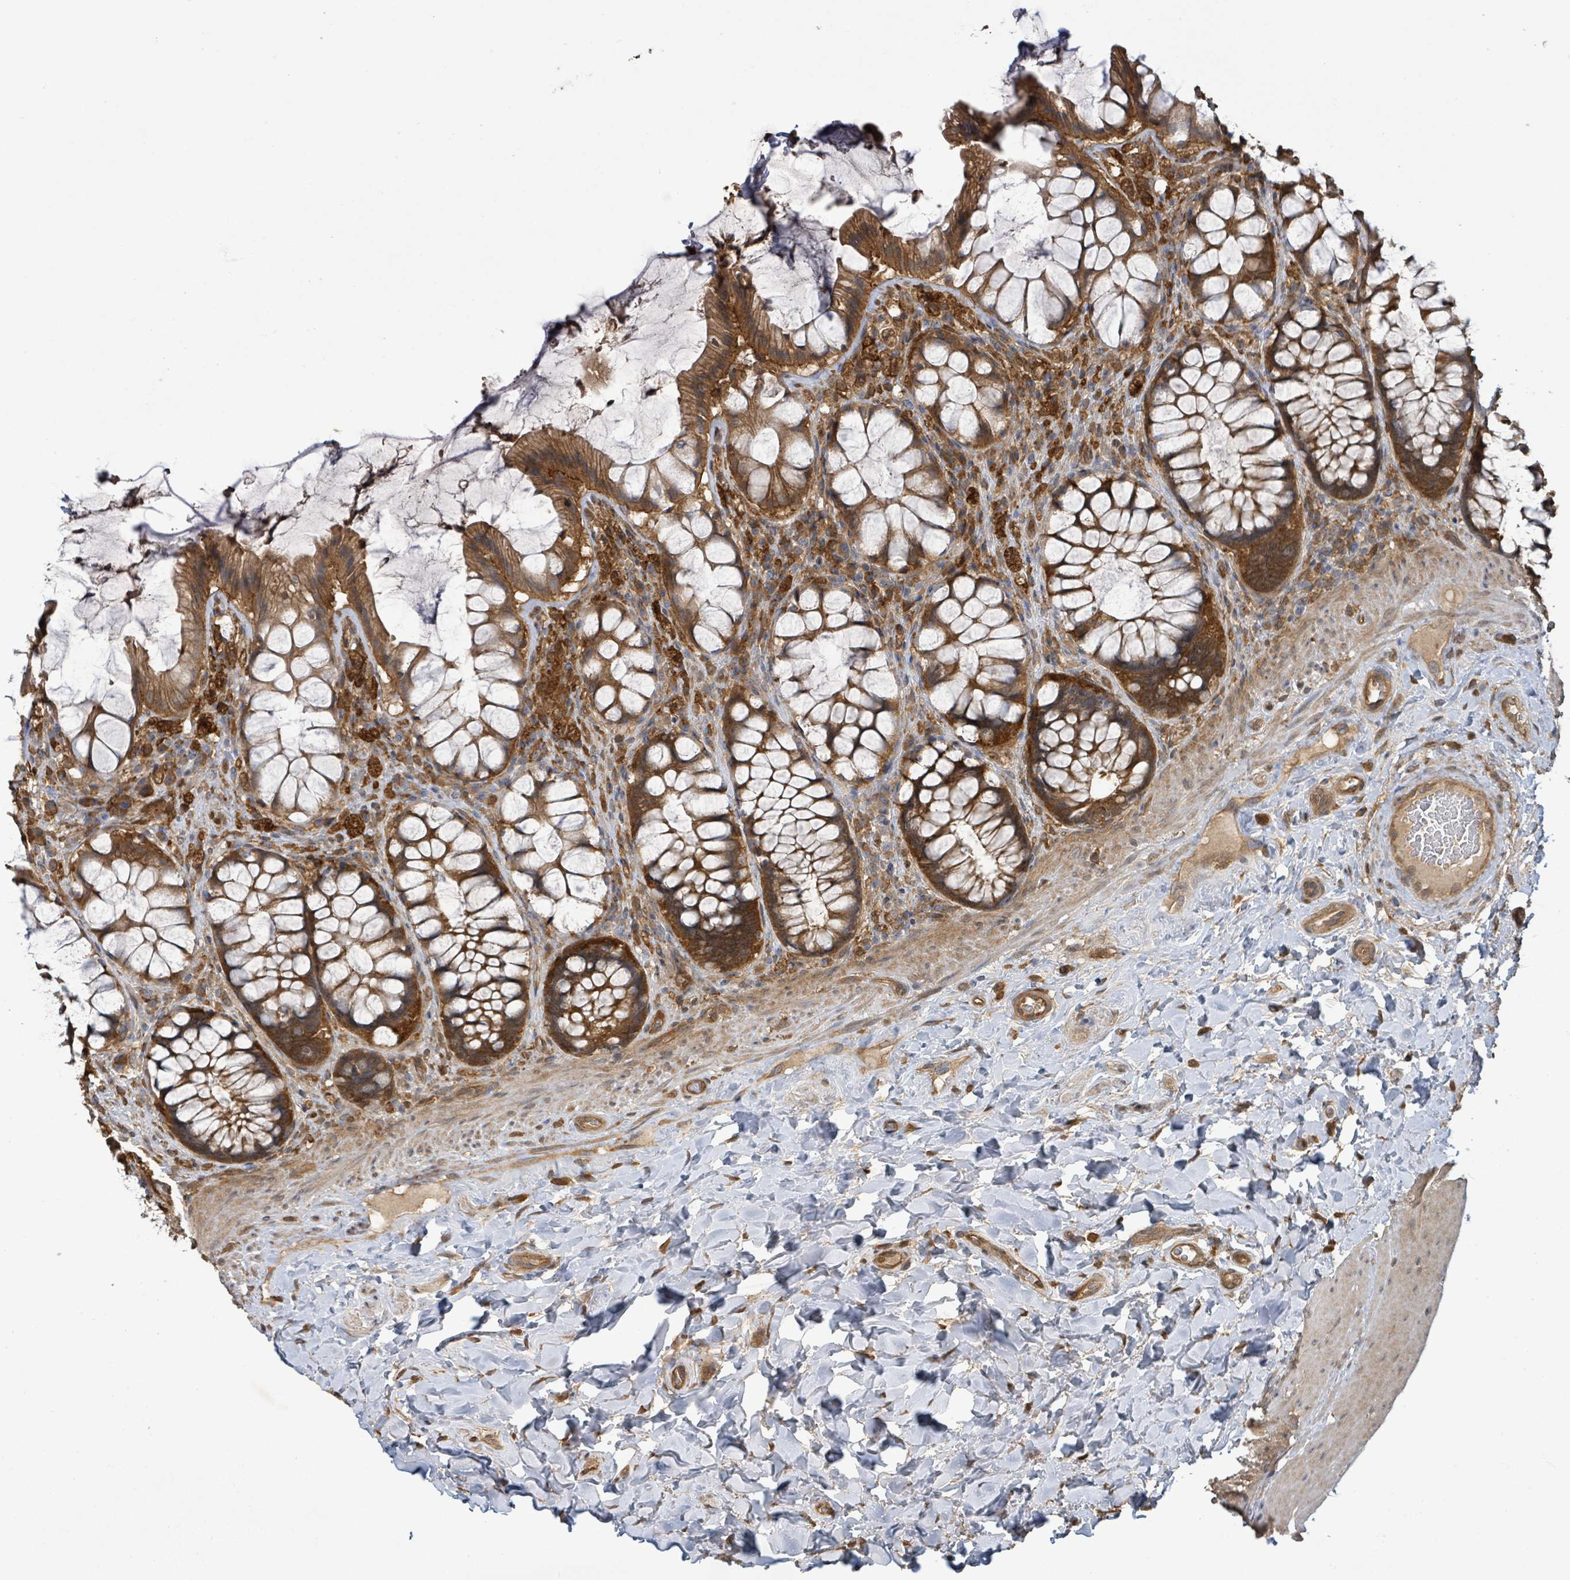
{"staining": {"intensity": "strong", "quantity": ">75%", "location": "cytoplasmic/membranous"}, "tissue": "rectum", "cell_type": "Glandular cells", "image_type": "normal", "snomed": [{"axis": "morphology", "description": "Normal tissue, NOS"}, {"axis": "topography", "description": "Rectum"}], "caption": "Rectum stained with immunohistochemistry (IHC) demonstrates strong cytoplasmic/membranous staining in about >75% of glandular cells. The staining was performed using DAB to visualize the protein expression in brown, while the nuclei were stained in blue with hematoxylin (Magnification: 20x).", "gene": "ARPIN", "patient": {"sex": "female", "age": 58}}